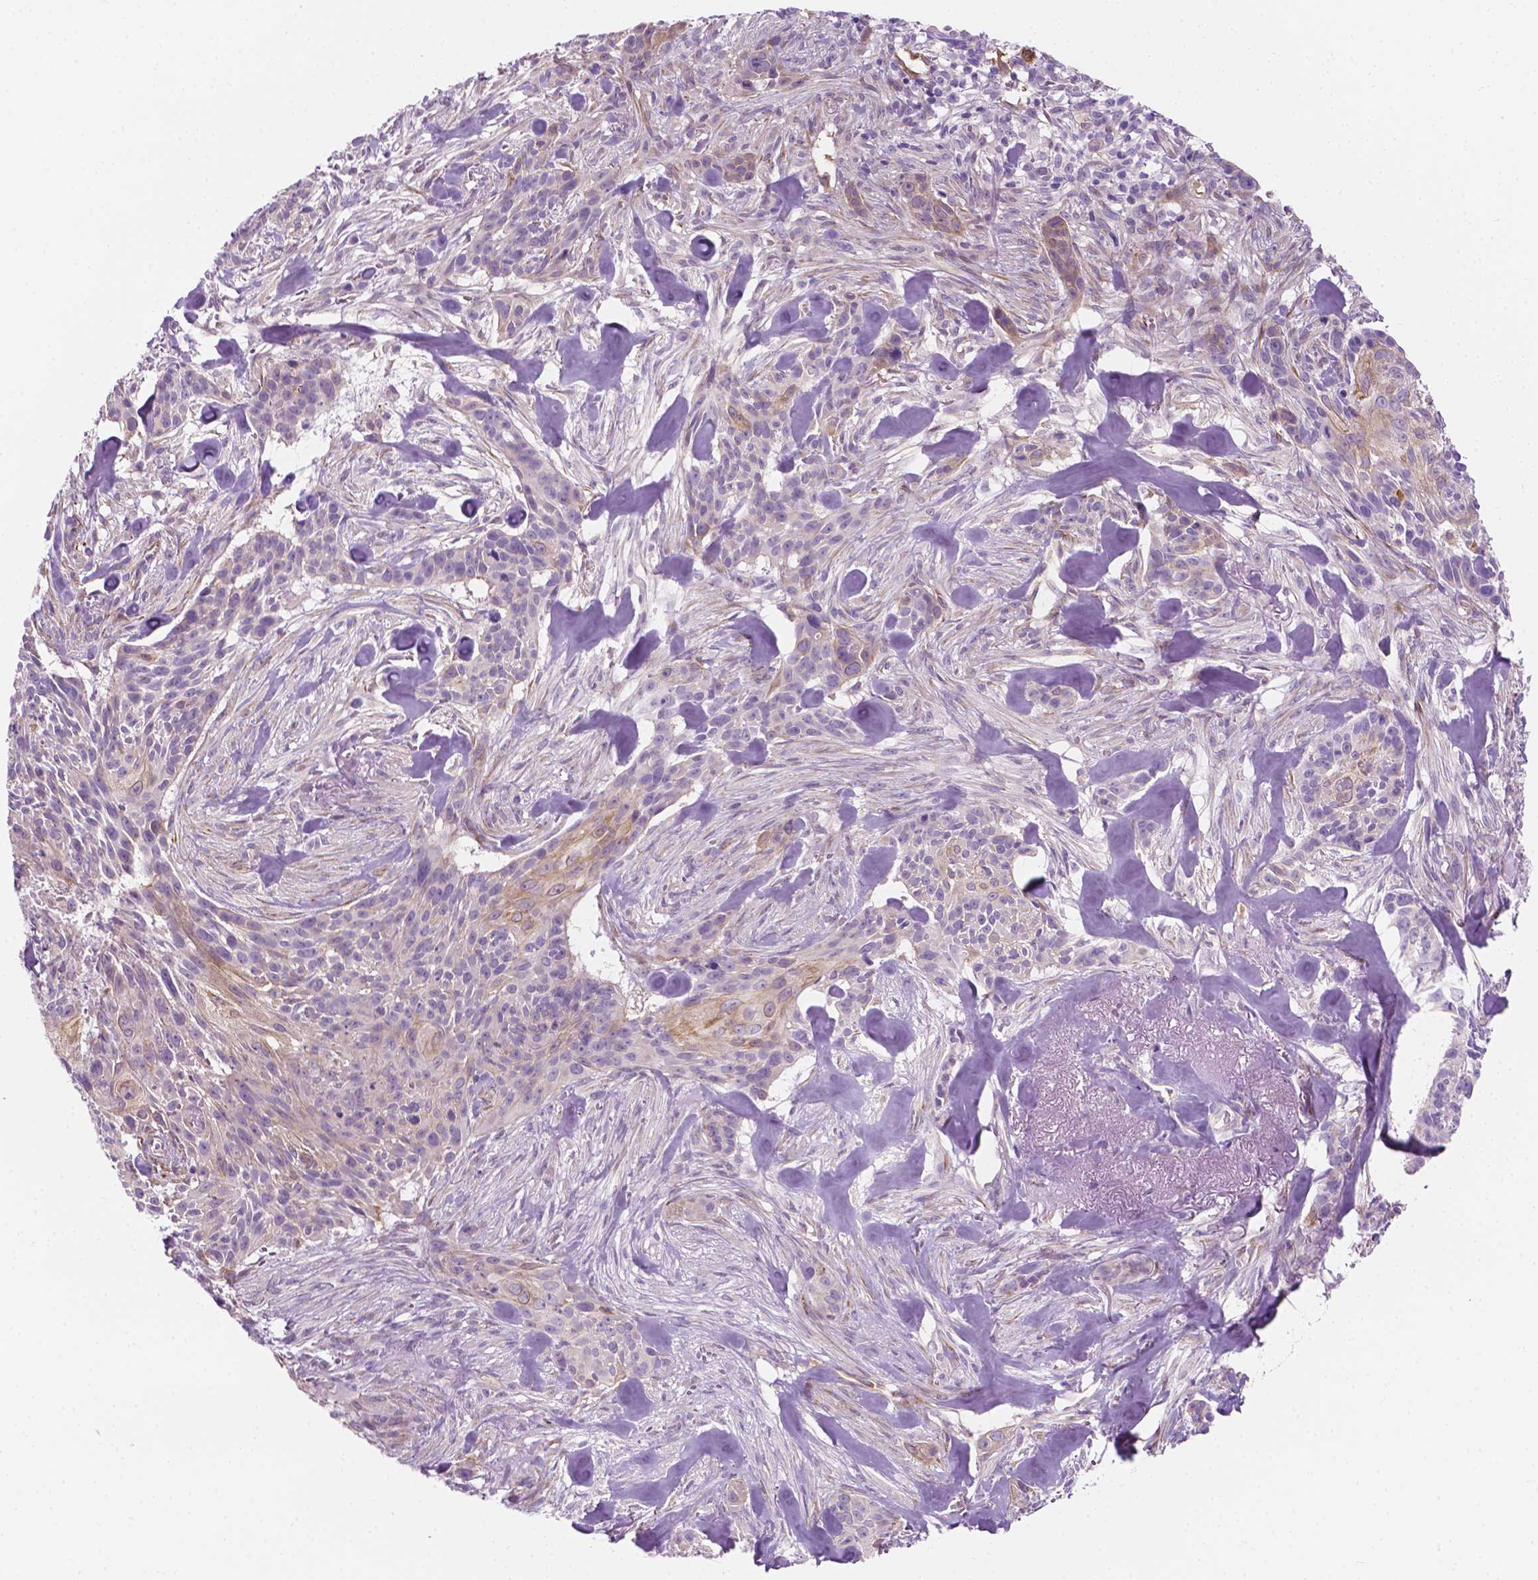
{"staining": {"intensity": "negative", "quantity": "none", "location": "none"}, "tissue": "skin cancer", "cell_type": "Tumor cells", "image_type": "cancer", "snomed": [{"axis": "morphology", "description": "Basal cell carcinoma"}, {"axis": "topography", "description": "Skin"}], "caption": "DAB immunohistochemical staining of human basal cell carcinoma (skin) exhibits no significant expression in tumor cells. (DAB immunohistochemistry (IHC), high magnification).", "gene": "EPPK1", "patient": {"sex": "male", "age": 87}}